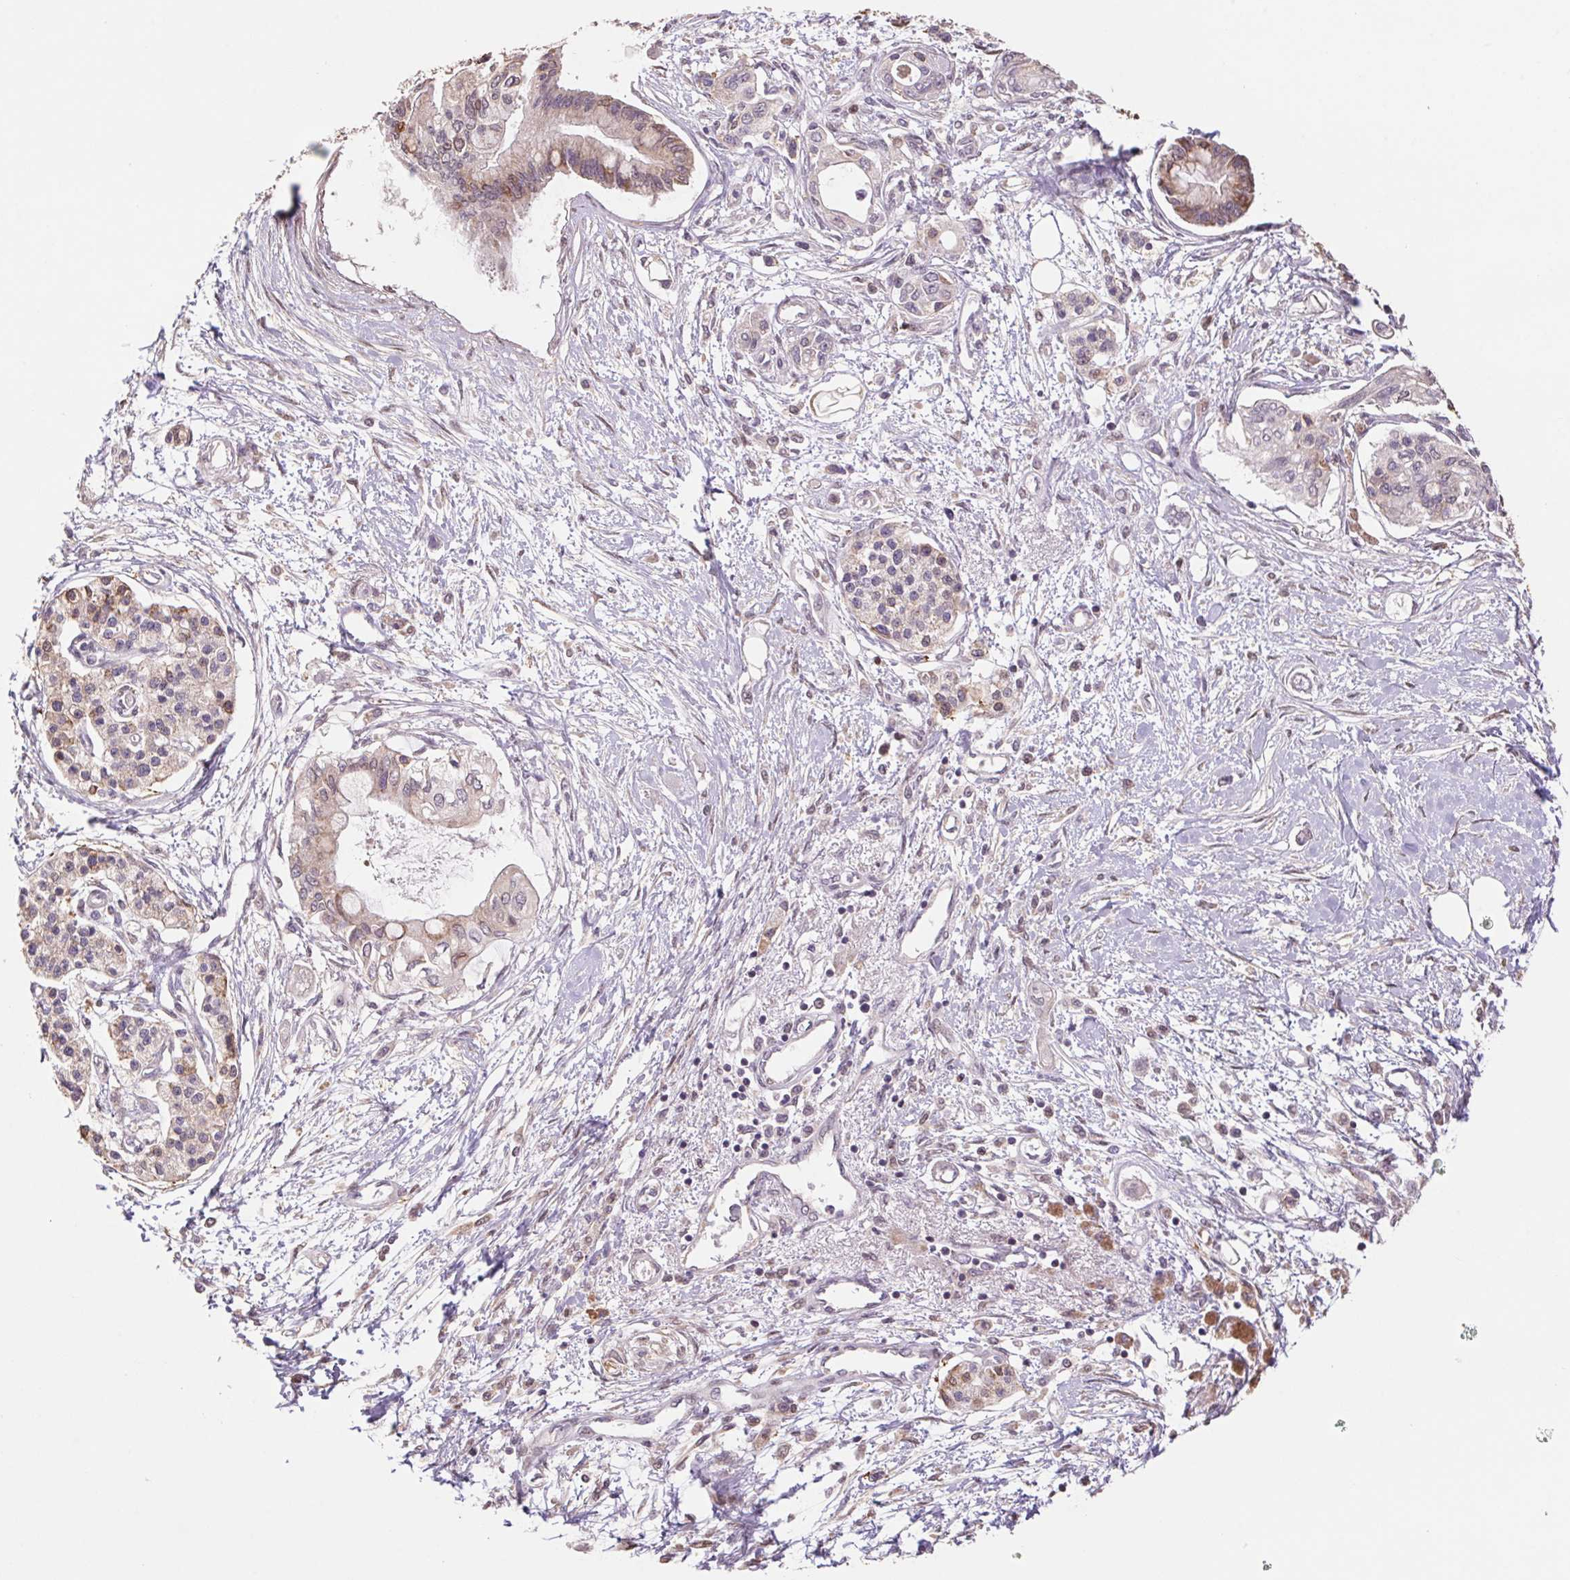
{"staining": {"intensity": "weak", "quantity": "<25%", "location": "cytoplasmic/membranous"}, "tissue": "pancreatic cancer", "cell_type": "Tumor cells", "image_type": "cancer", "snomed": [{"axis": "morphology", "description": "Adenocarcinoma, NOS"}, {"axis": "topography", "description": "Pancreas"}], "caption": "Pancreatic cancer (adenocarcinoma) stained for a protein using IHC displays no expression tumor cells.", "gene": "CUTA", "patient": {"sex": "female", "age": 77}}